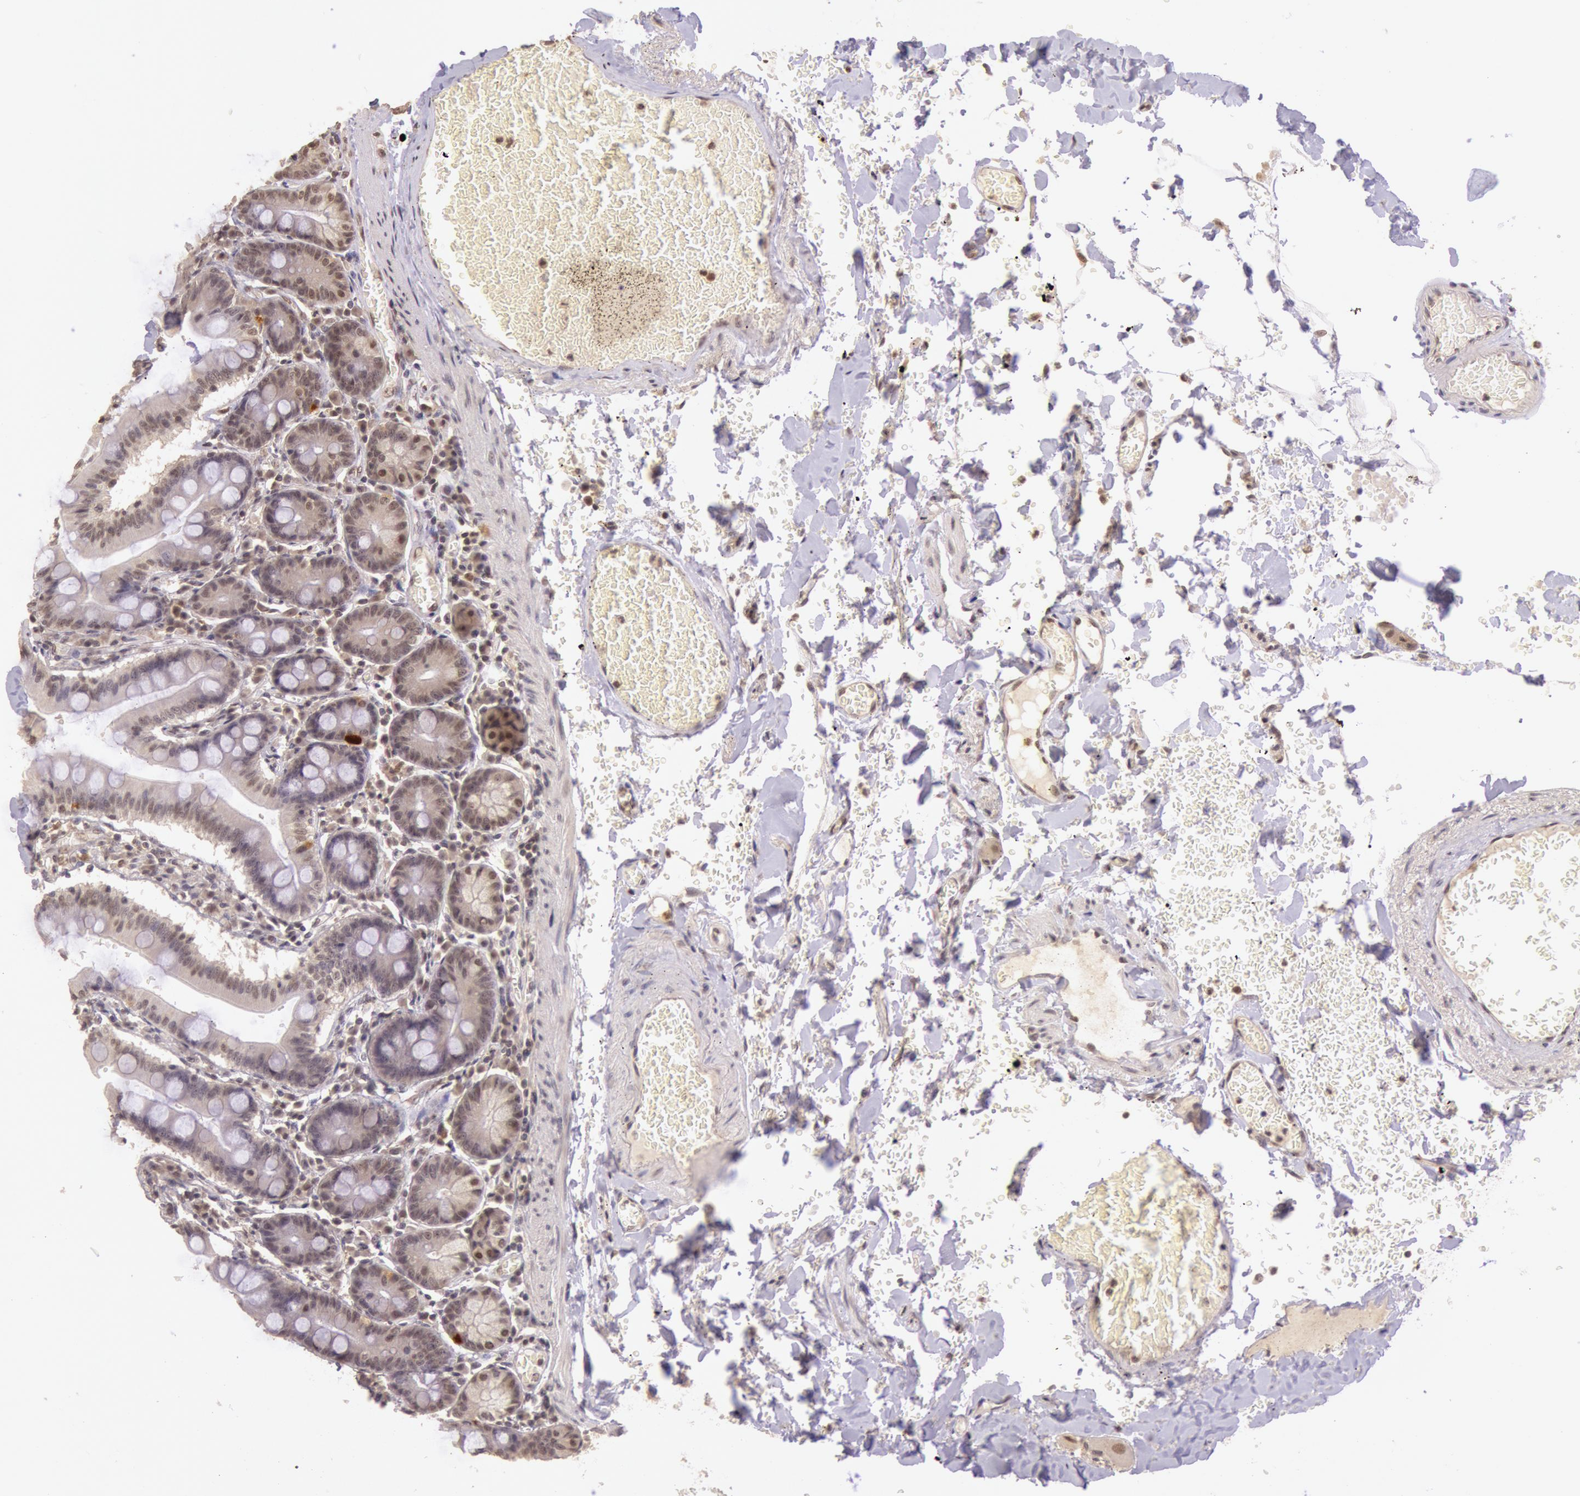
{"staining": {"intensity": "weak", "quantity": "25%-75%", "location": "nuclear"}, "tissue": "small intestine", "cell_type": "Glandular cells", "image_type": "normal", "snomed": [{"axis": "morphology", "description": "Normal tissue, NOS"}, {"axis": "topography", "description": "Small intestine"}], "caption": "IHC image of normal small intestine: small intestine stained using immunohistochemistry displays low levels of weak protein expression localized specifically in the nuclear of glandular cells, appearing as a nuclear brown color.", "gene": "RTL10", "patient": {"sex": "male", "age": 71}}